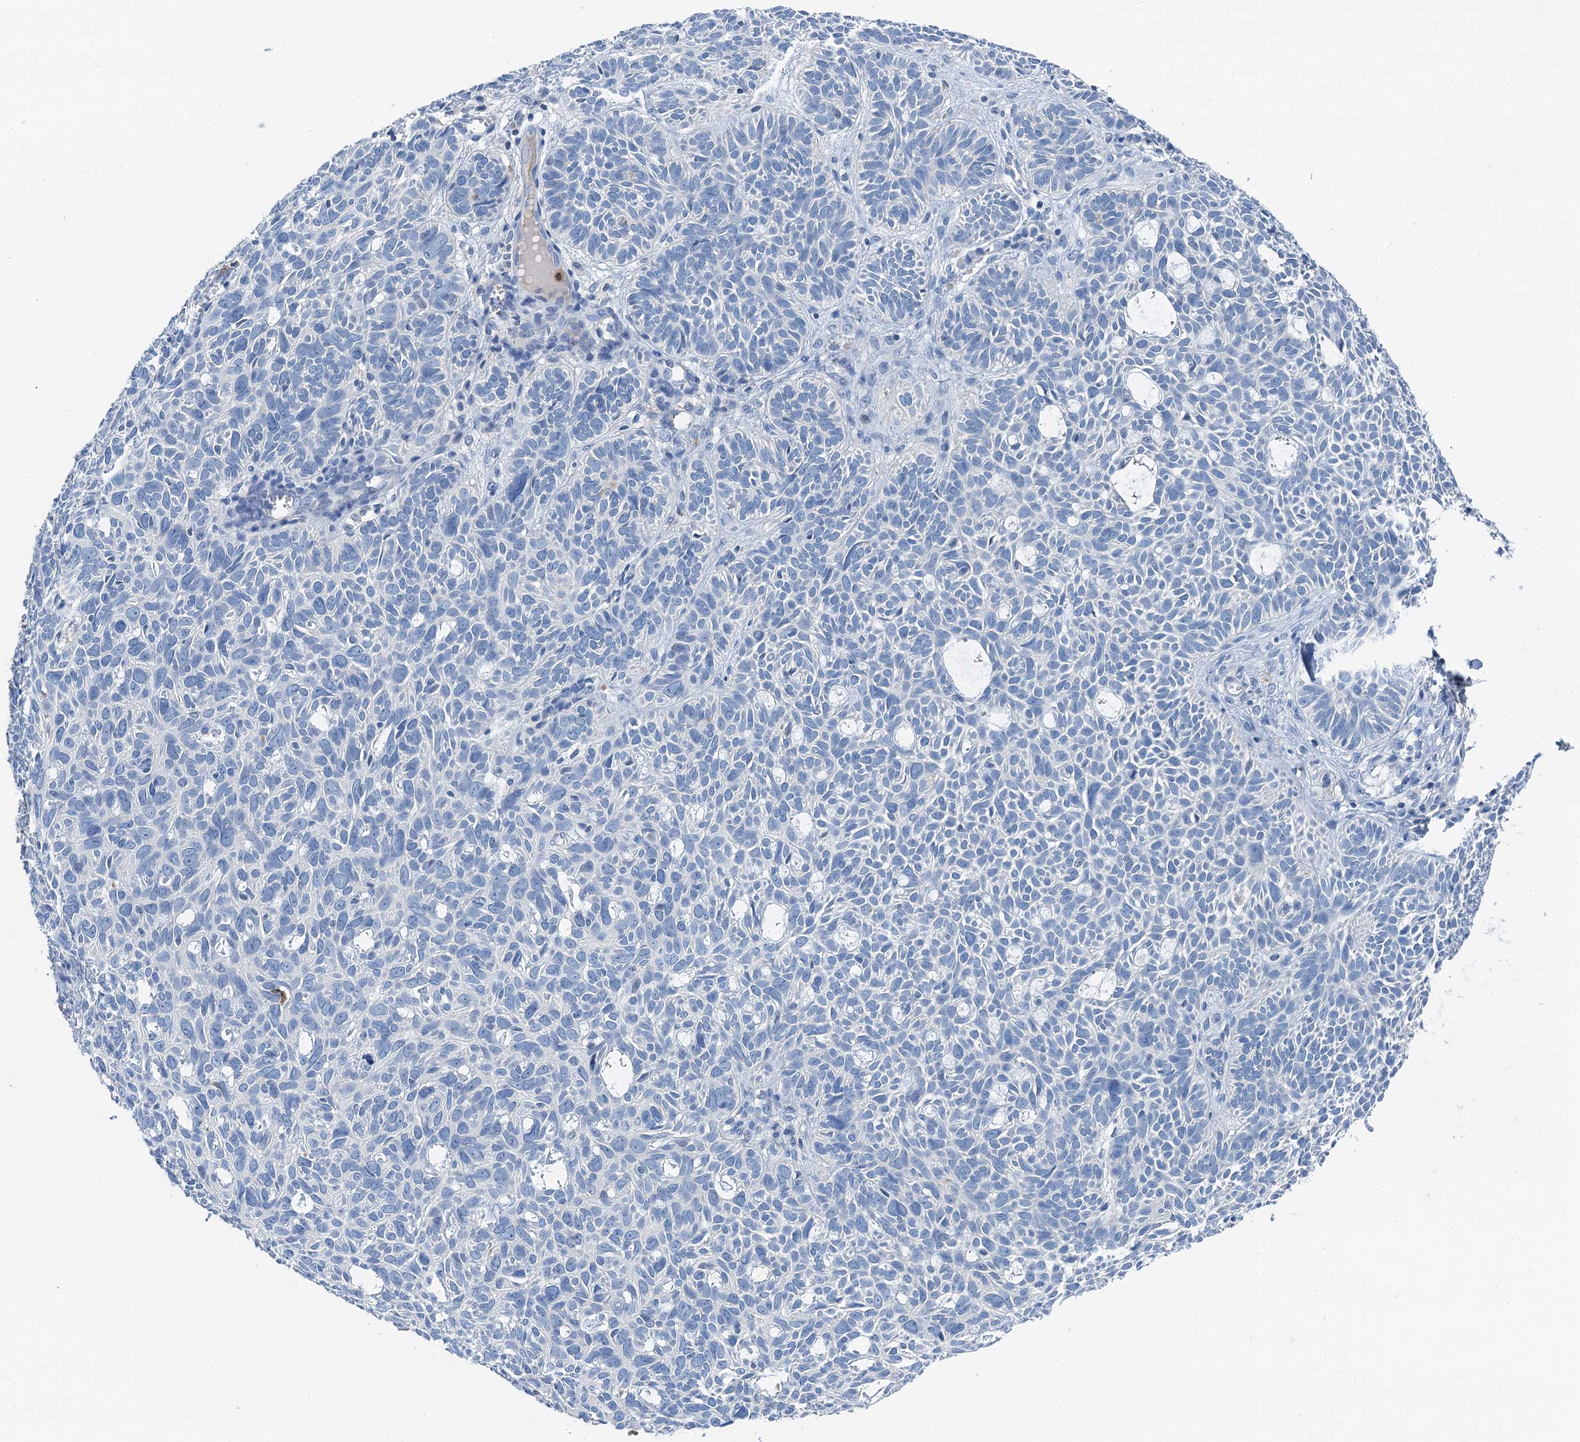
{"staining": {"intensity": "negative", "quantity": "none", "location": "none"}, "tissue": "skin cancer", "cell_type": "Tumor cells", "image_type": "cancer", "snomed": [{"axis": "morphology", "description": "Basal cell carcinoma"}, {"axis": "topography", "description": "Skin"}], "caption": "Tumor cells show no significant positivity in basal cell carcinoma (skin). Brightfield microscopy of immunohistochemistry stained with DAB (brown) and hematoxylin (blue), captured at high magnification.", "gene": "OTOA", "patient": {"sex": "male", "age": 69}}